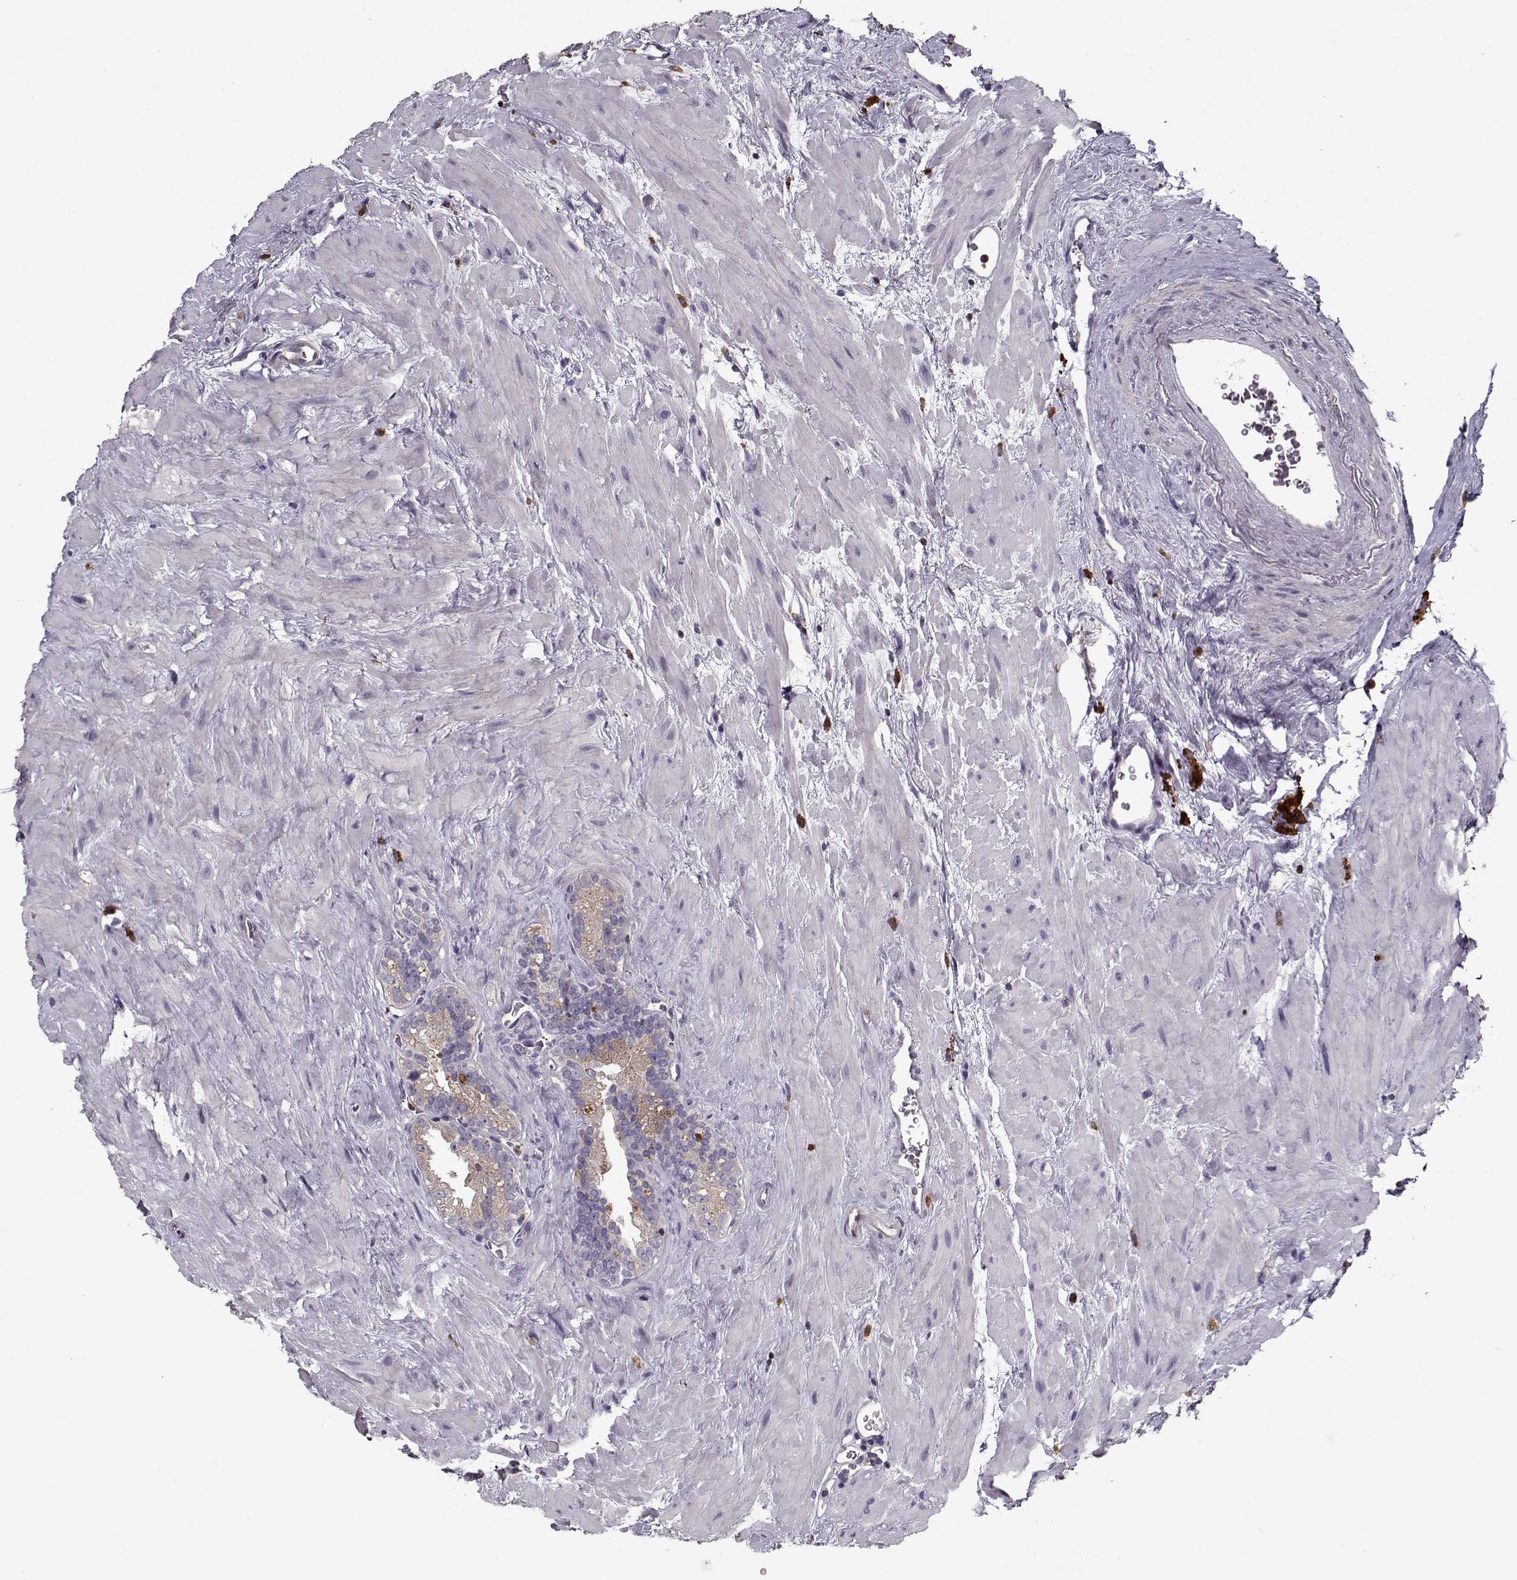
{"staining": {"intensity": "weak", "quantity": "<25%", "location": "cytoplasmic/membranous"}, "tissue": "seminal vesicle", "cell_type": "Glandular cells", "image_type": "normal", "snomed": [{"axis": "morphology", "description": "Normal tissue, NOS"}, {"axis": "topography", "description": "Seminal veicle"}], "caption": "A high-resolution photomicrograph shows IHC staining of benign seminal vesicle, which demonstrates no significant expression in glandular cells.", "gene": "UNC13D", "patient": {"sex": "male", "age": 71}}